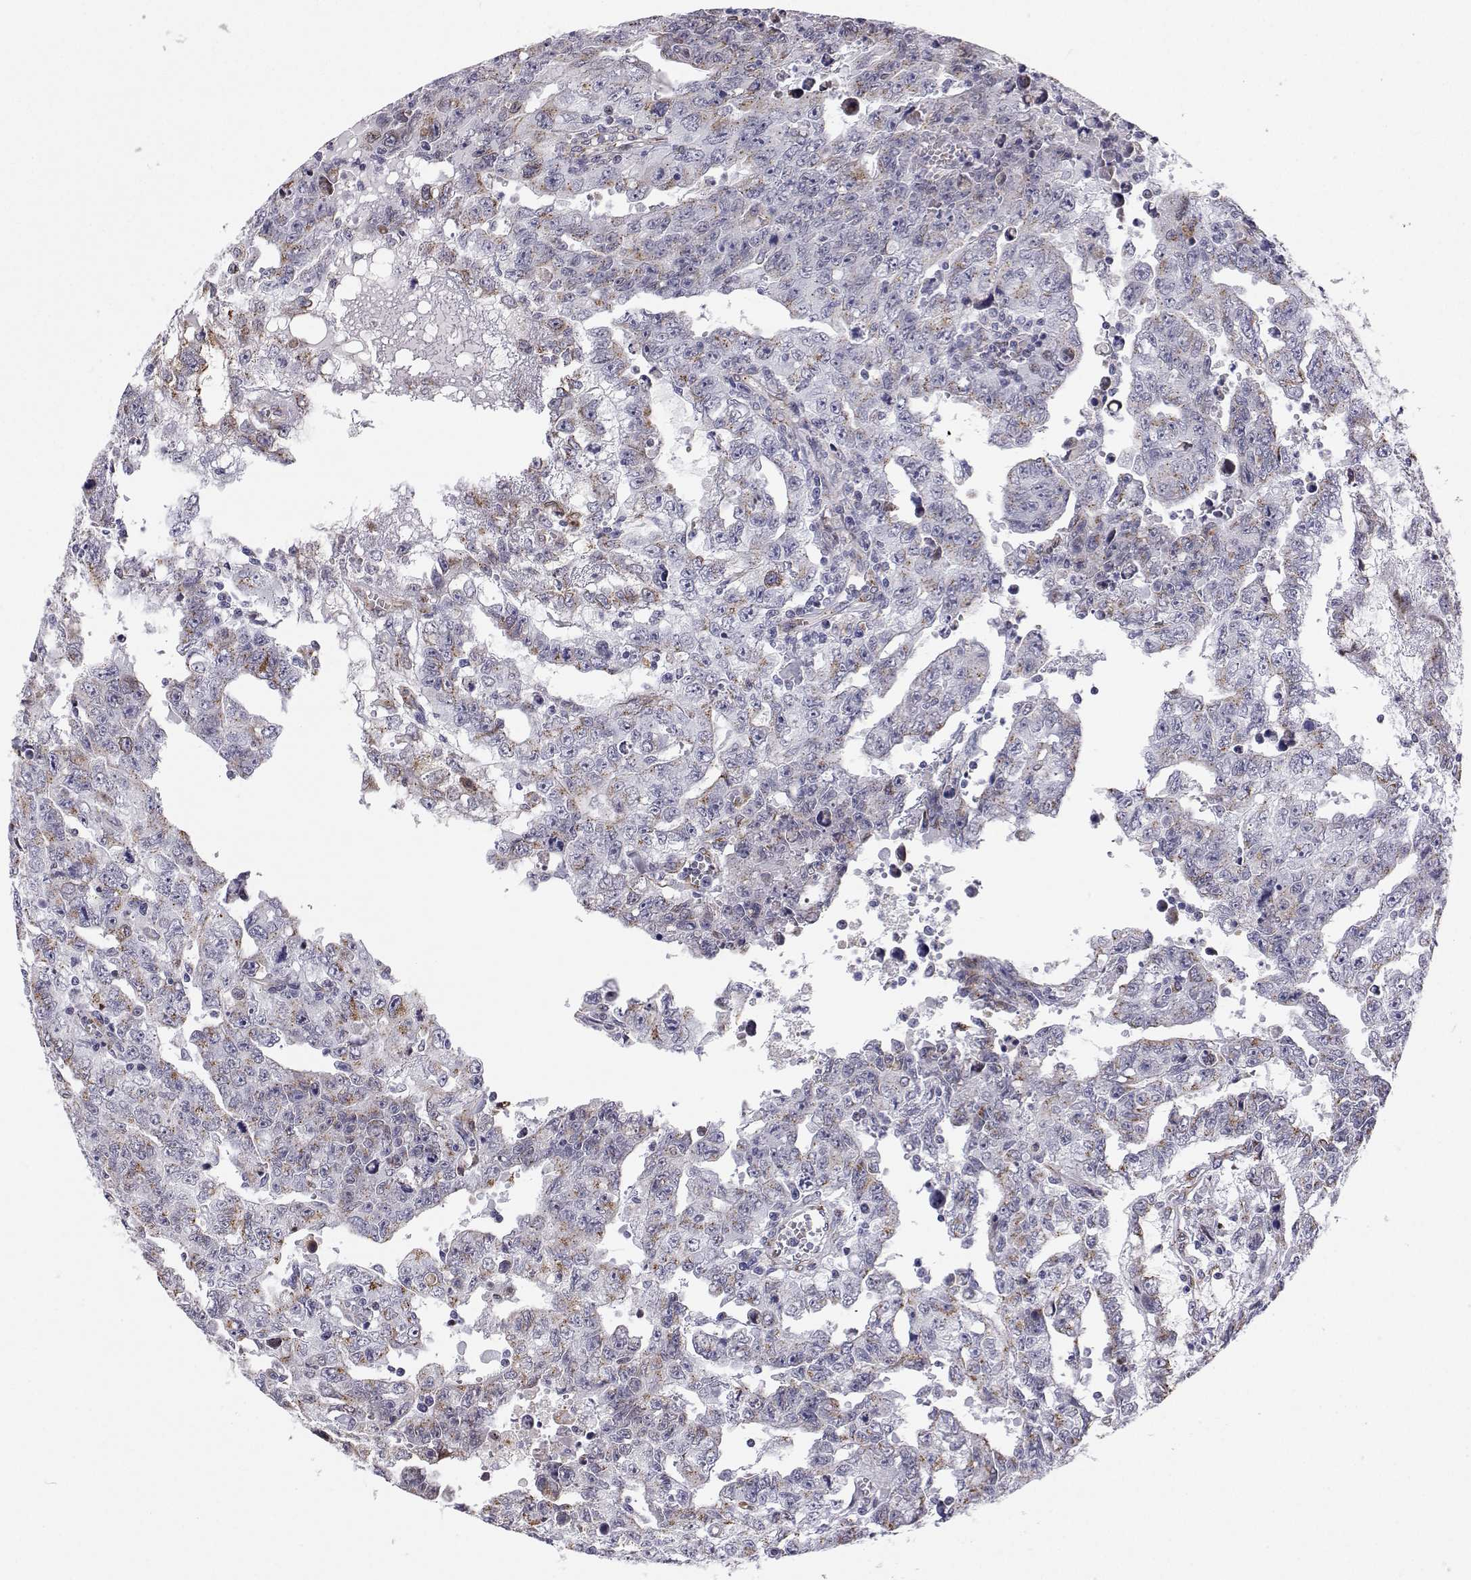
{"staining": {"intensity": "weak", "quantity": "<25%", "location": "cytoplasmic/membranous"}, "tissue": "testis cancer", "cell_type": "Tumor cells", "image_type": "cancer", "snomed": [{"axis": "morphology", "description": "Carcinoma, Embryonal, NOS"}, {"axis": "topography", "description": "Testis"}], "caption": "Embryonal carcinoma (testis) was stained to show a protein in brown. There is no significant positivity in tumor cells.", "gene": "STARD13", "patient": {"sex": "male", "age": 24}}